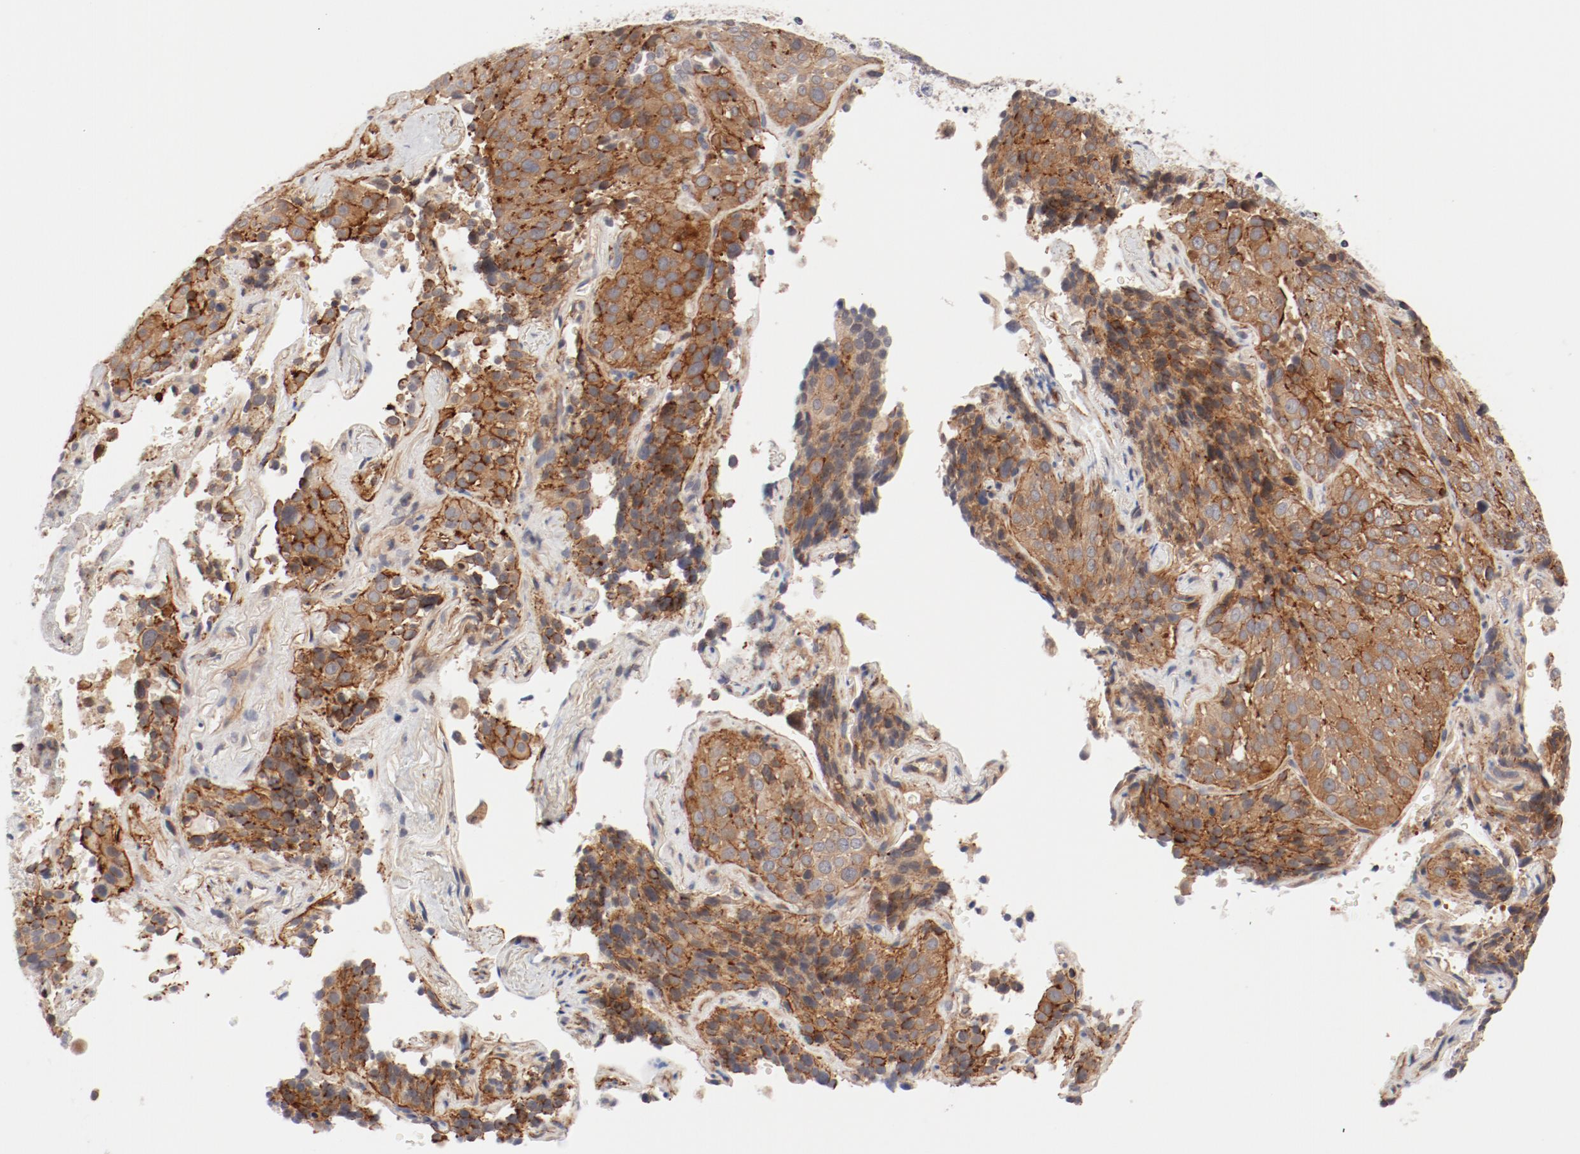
{"staining": {"intensity": "strong", "quantity": ">75%", "location": "cytoplasmic/membranous"}, "tissue": "lung cancer", "cell_type": "Tumor cells", "image_type": "cancer", "snomed": [{"axis": "morphology", "description": "Squamous cell carcinoma, NOS"}, {"axis": "topography", "description": "Lung"}], "caption": "A high-resolution photomicrograph shows immunohistochemistry staining of lung cancer (squamous cell carcinoma), which demonstrates strong cytoplasmic/membranous expression in approximately >75% of tumor cells. (Brightfield microscopy of DAB IHC at high magnification).", "gene": "ZNF267", "patient": {"sex": "male", "age": 54}}